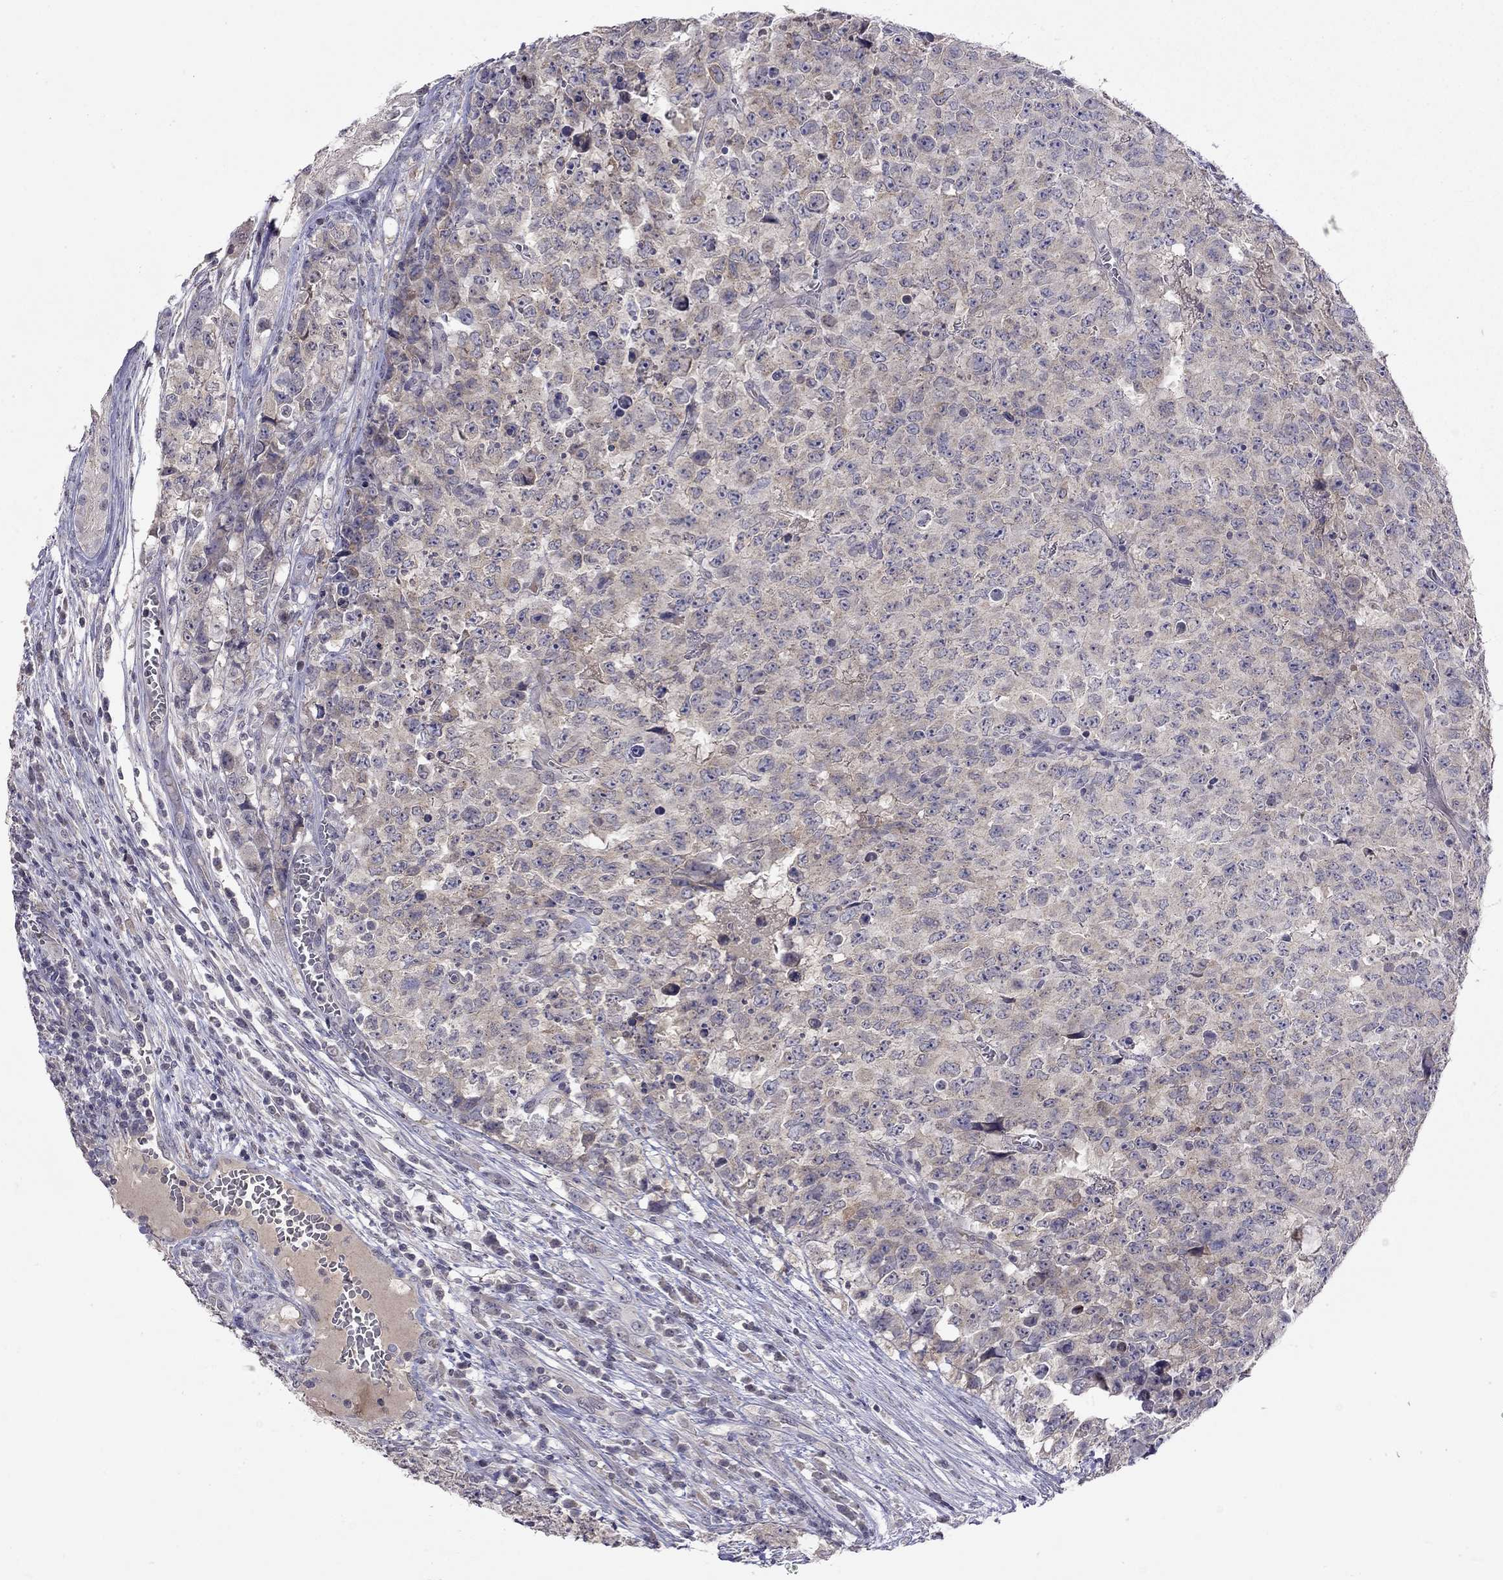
{"staining": {"intensity": "weak", "quantity": "<25%", "location": "cytoplasmic/membranous"}, "tissue": "testis cancer", "cell_type": "Tumor cells", "image_type": "cancer", "snomed": [{"axis": "morphology", "description": "Carcinoma, Embryonal, NOS"}, {"axis": "topography", "description": "Testis"}], "caption": "Tumor cells show no significant protein staining in testis cancer.", "gene": "WNK3", "patient": {"sex": "male", "age": 23}}